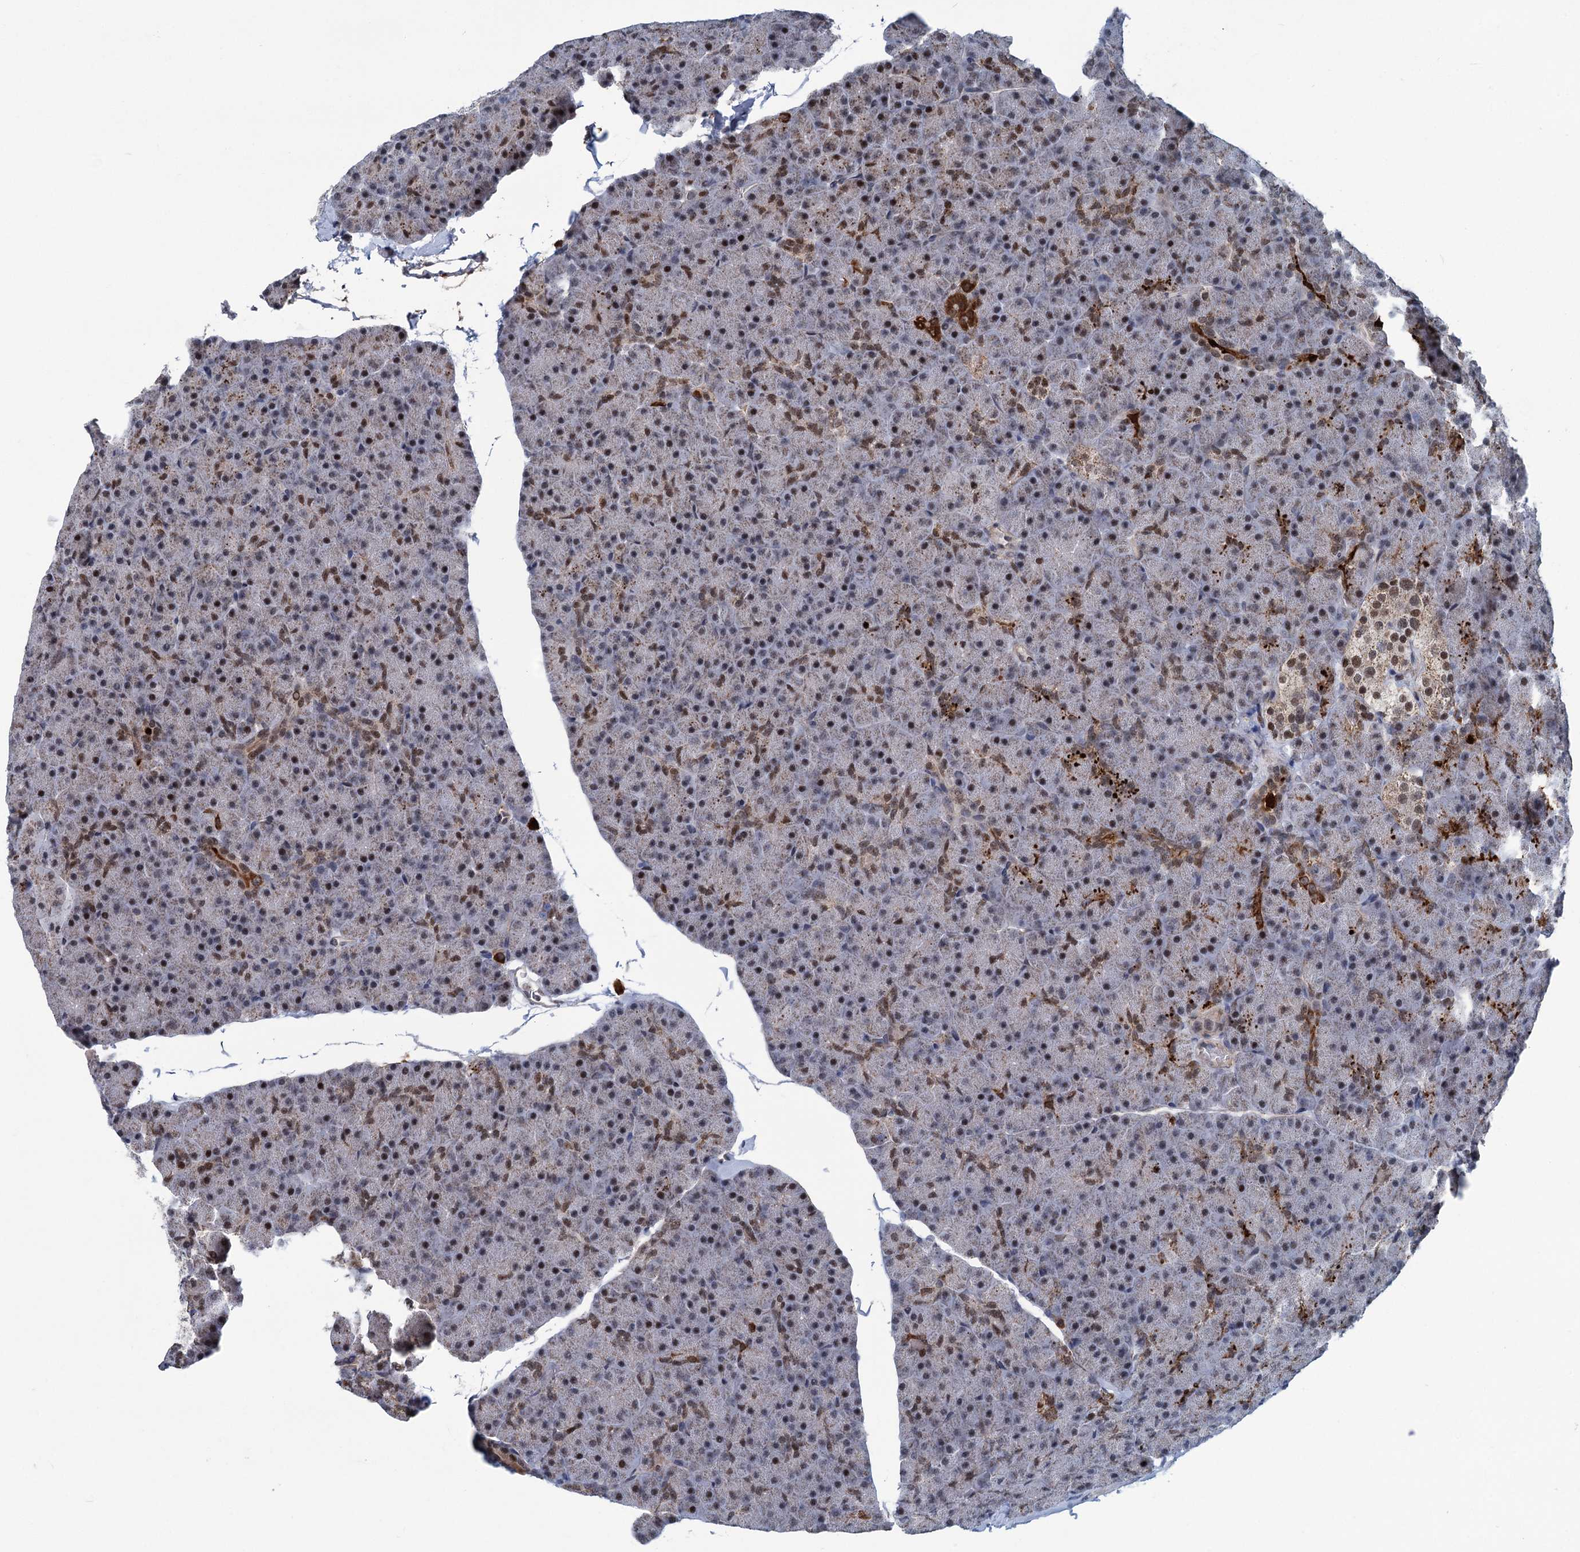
{"staining": {"intensity": "strong", "quantity": "25%-75%", "location": "cytoplasmic/membranous,nuclear"}, "tissue": "pancreas", "cell_type": "Exocrine glandular cells", "image_type": "normal", "snomed": [{"axis": "morphology", "description": "Normal tissue, NOS"}, {"axis": "topography", "description": "Pancreas"}], "caption": "Pancreas stained with DAB immunohistochemistry demonstrates high levels of strong cytoplasmic/membranous,nuclear positivity in about 25%-75% of exocrine glandular cells. Nuclei are stained in blue.", "gene": "MORN3", "patient": {"sex": "male", "age": 36}}